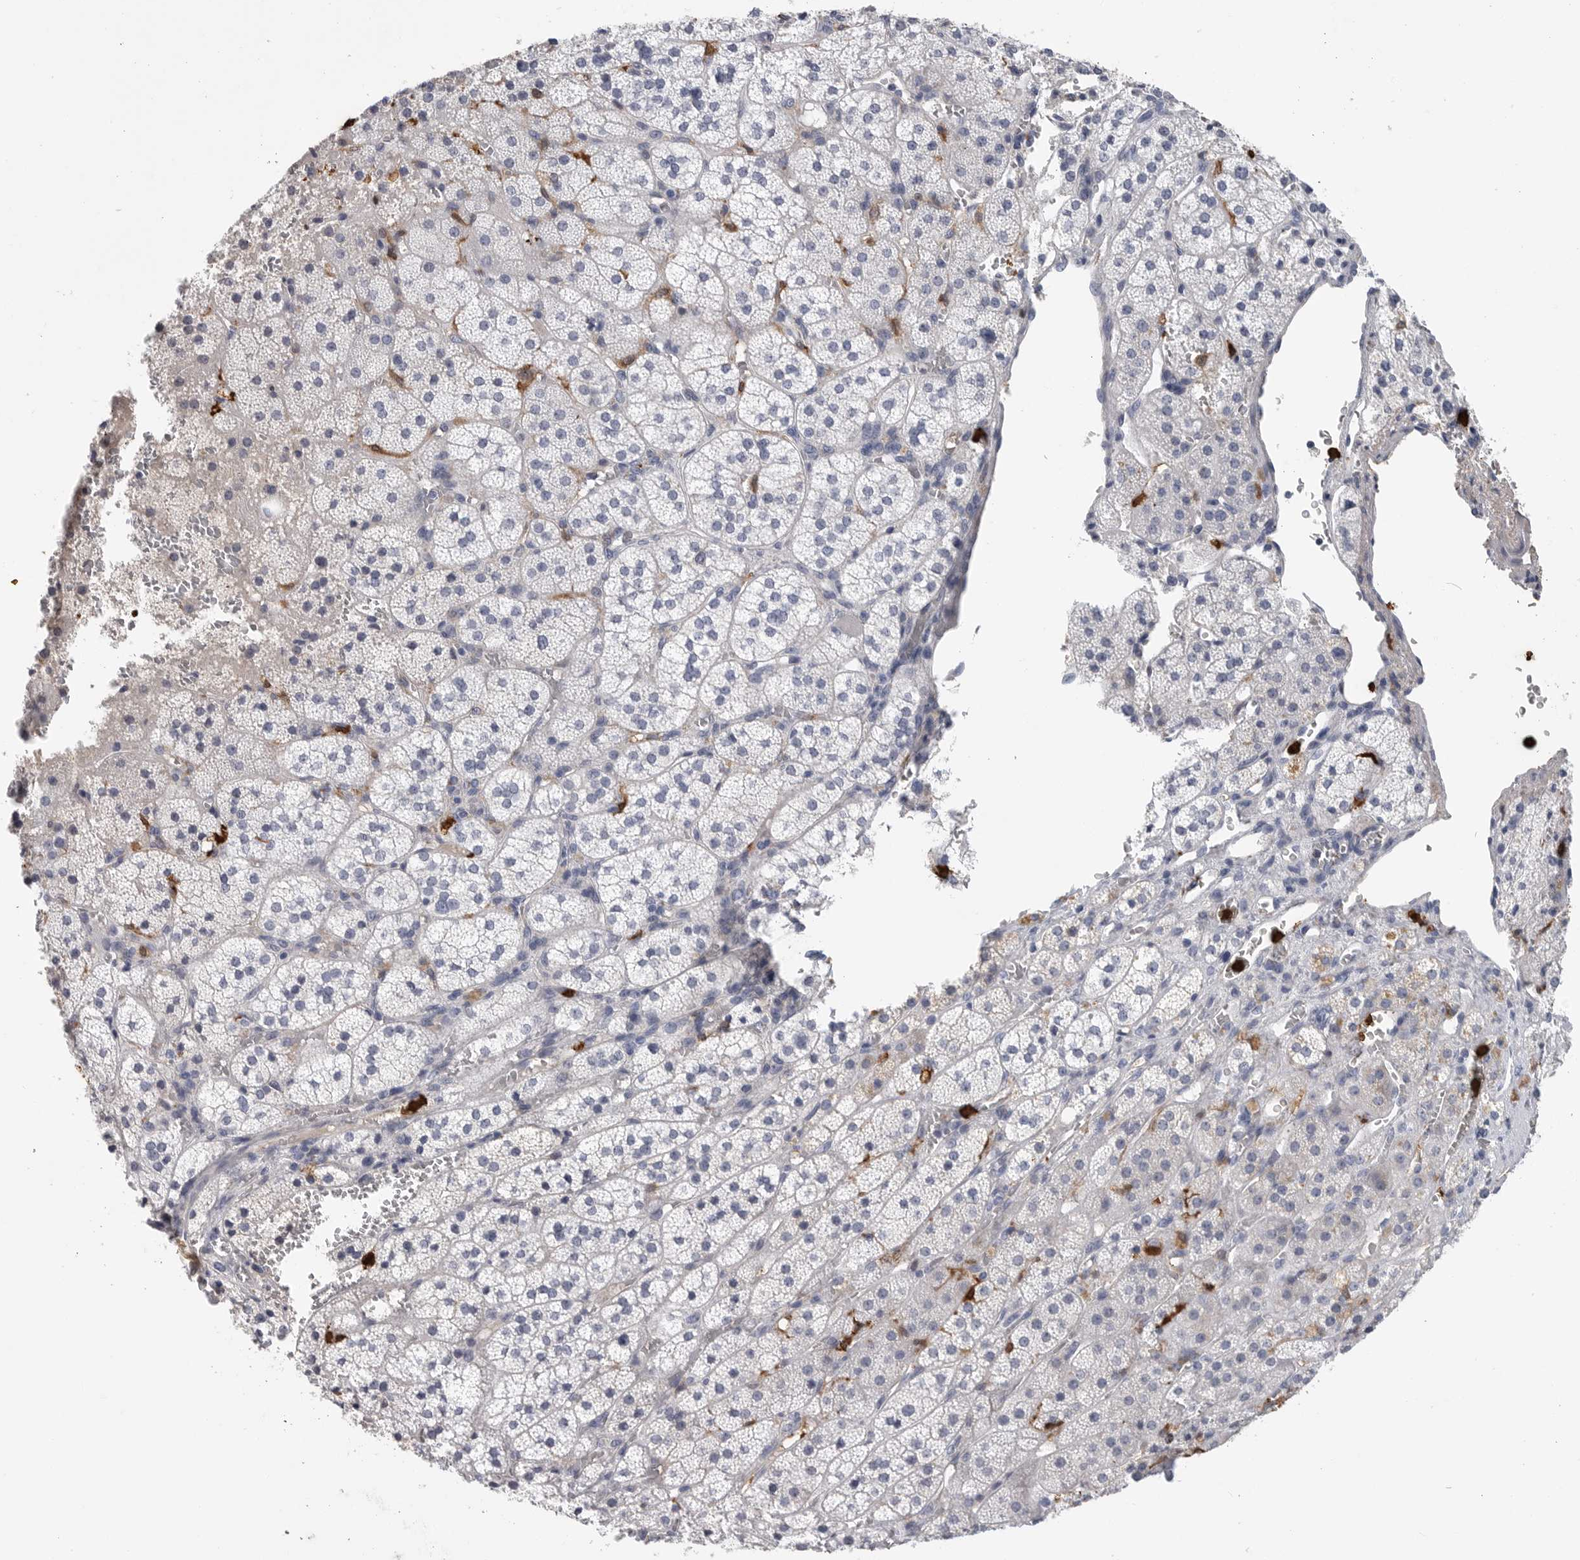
{"staining": {"intensity": "negative", "quantity": "none", "location": "none"}, "tissue": "adrenal gland", "cell_type": "Glandular cells", "image_type": "normal", "snomed": [{"axis": "morphology", "description": "Normal tissue, NOS"}, {"axis": "topography", "description": "Adrenal gland"}], "caption": "Immunohistochemistry (IHC) micrograph of normal adrenal gland: adrenal gland stained with DAB demonstrates no significant protein expression in glandular cells. (Brightfield microscopy of DAB immunohistochemistry at high magnification).", "gene": "CYB561D1", "patient": {"sex": "female", "age": 44}}